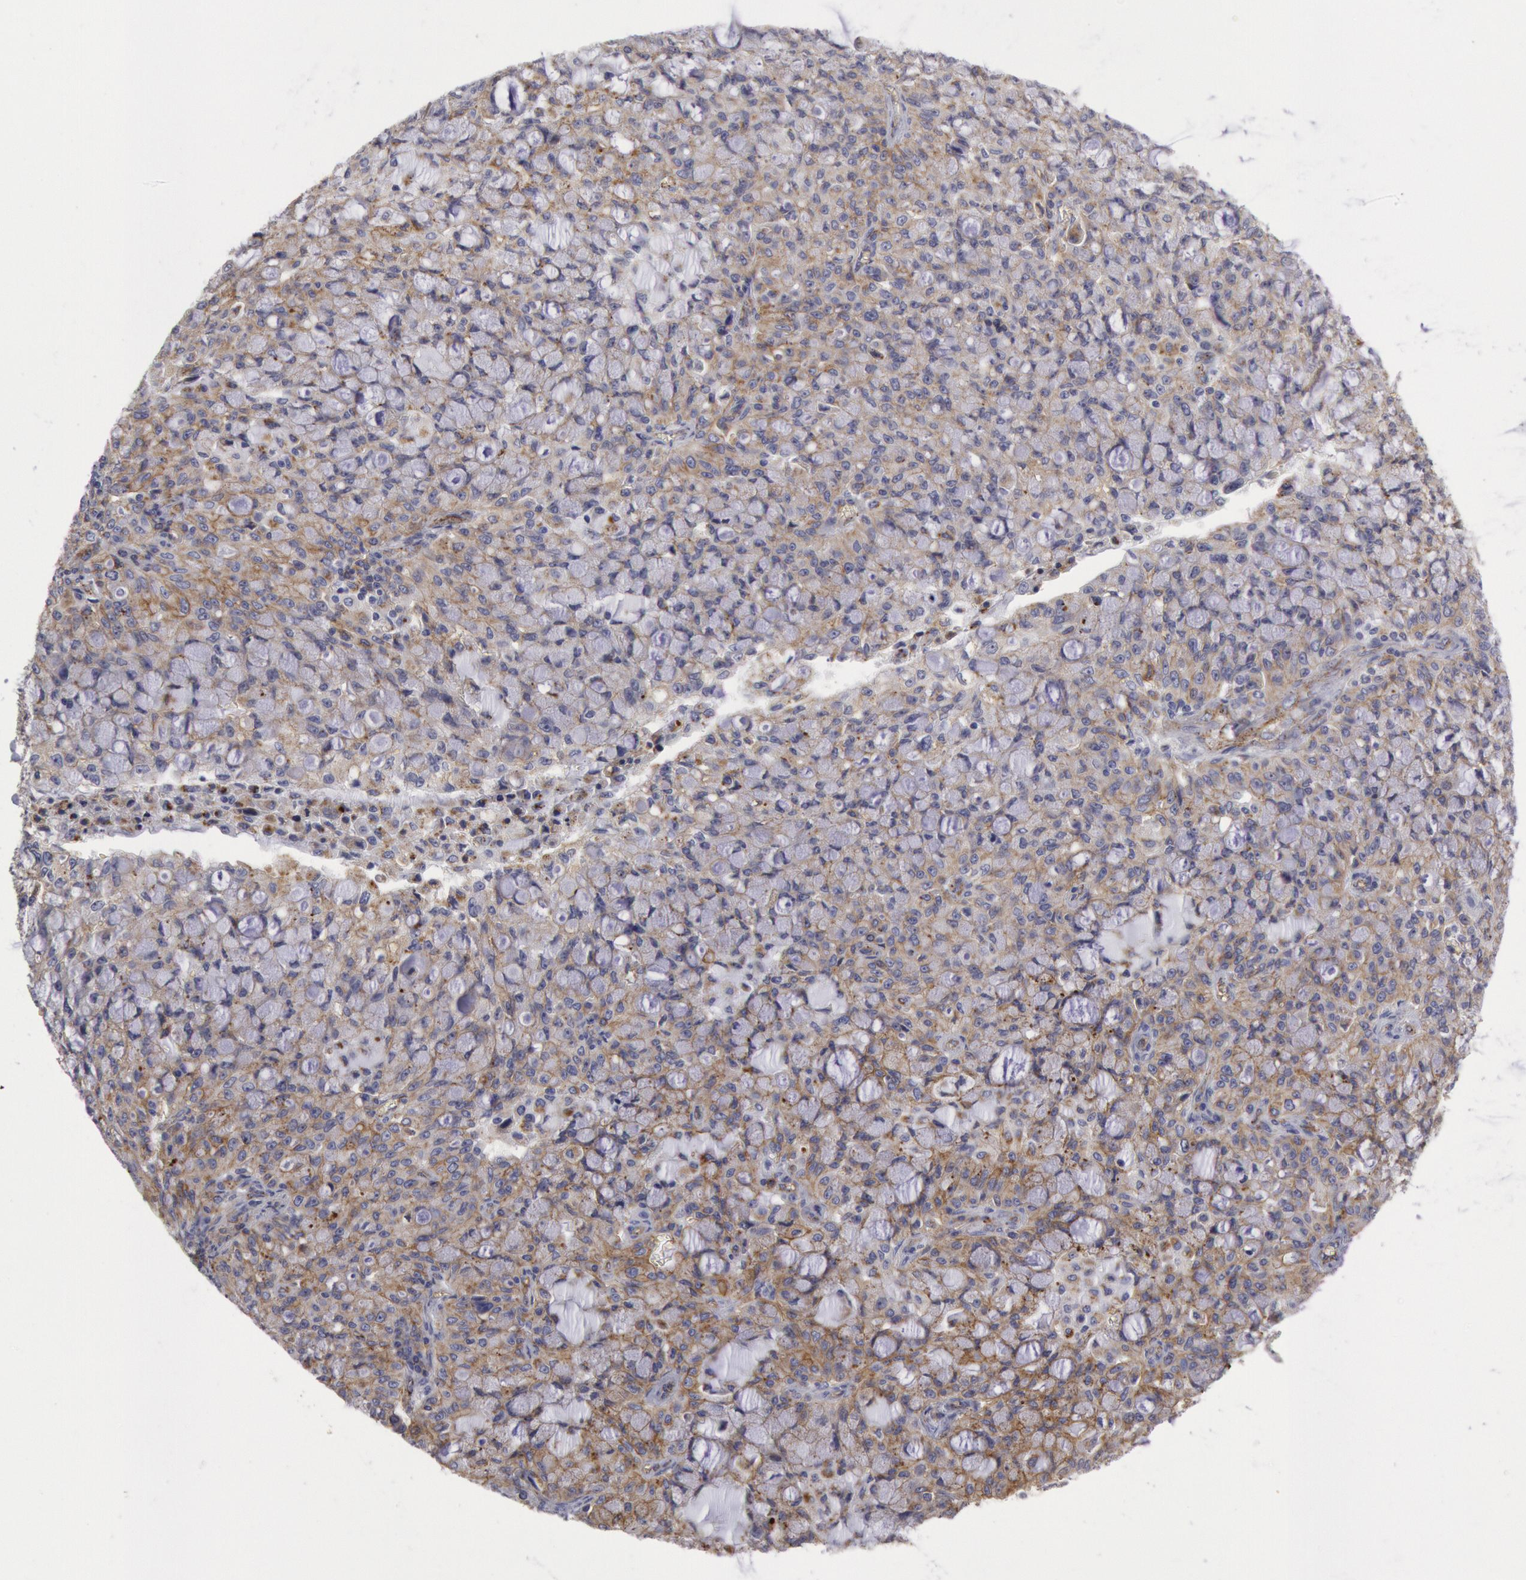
{"staining": {"intensity": "weak", "quantity": "<25%", "location": "cytoplasmic/membranous"}, "tissue": "lung cancer", "cell_type": "Tumor cells", "image_type": "cancer", "snomed": [{"axis": "morphology", "description": "Adenocarcinoma, NOS"}, {"axis": "topography", "description": "Lung"}], "caption": "Tumor cells are negative for protein expression in human lung cancer (adenocarcinoma).", "gene": "FLOT1", "patient": {"sex": "female", "age": 44}}